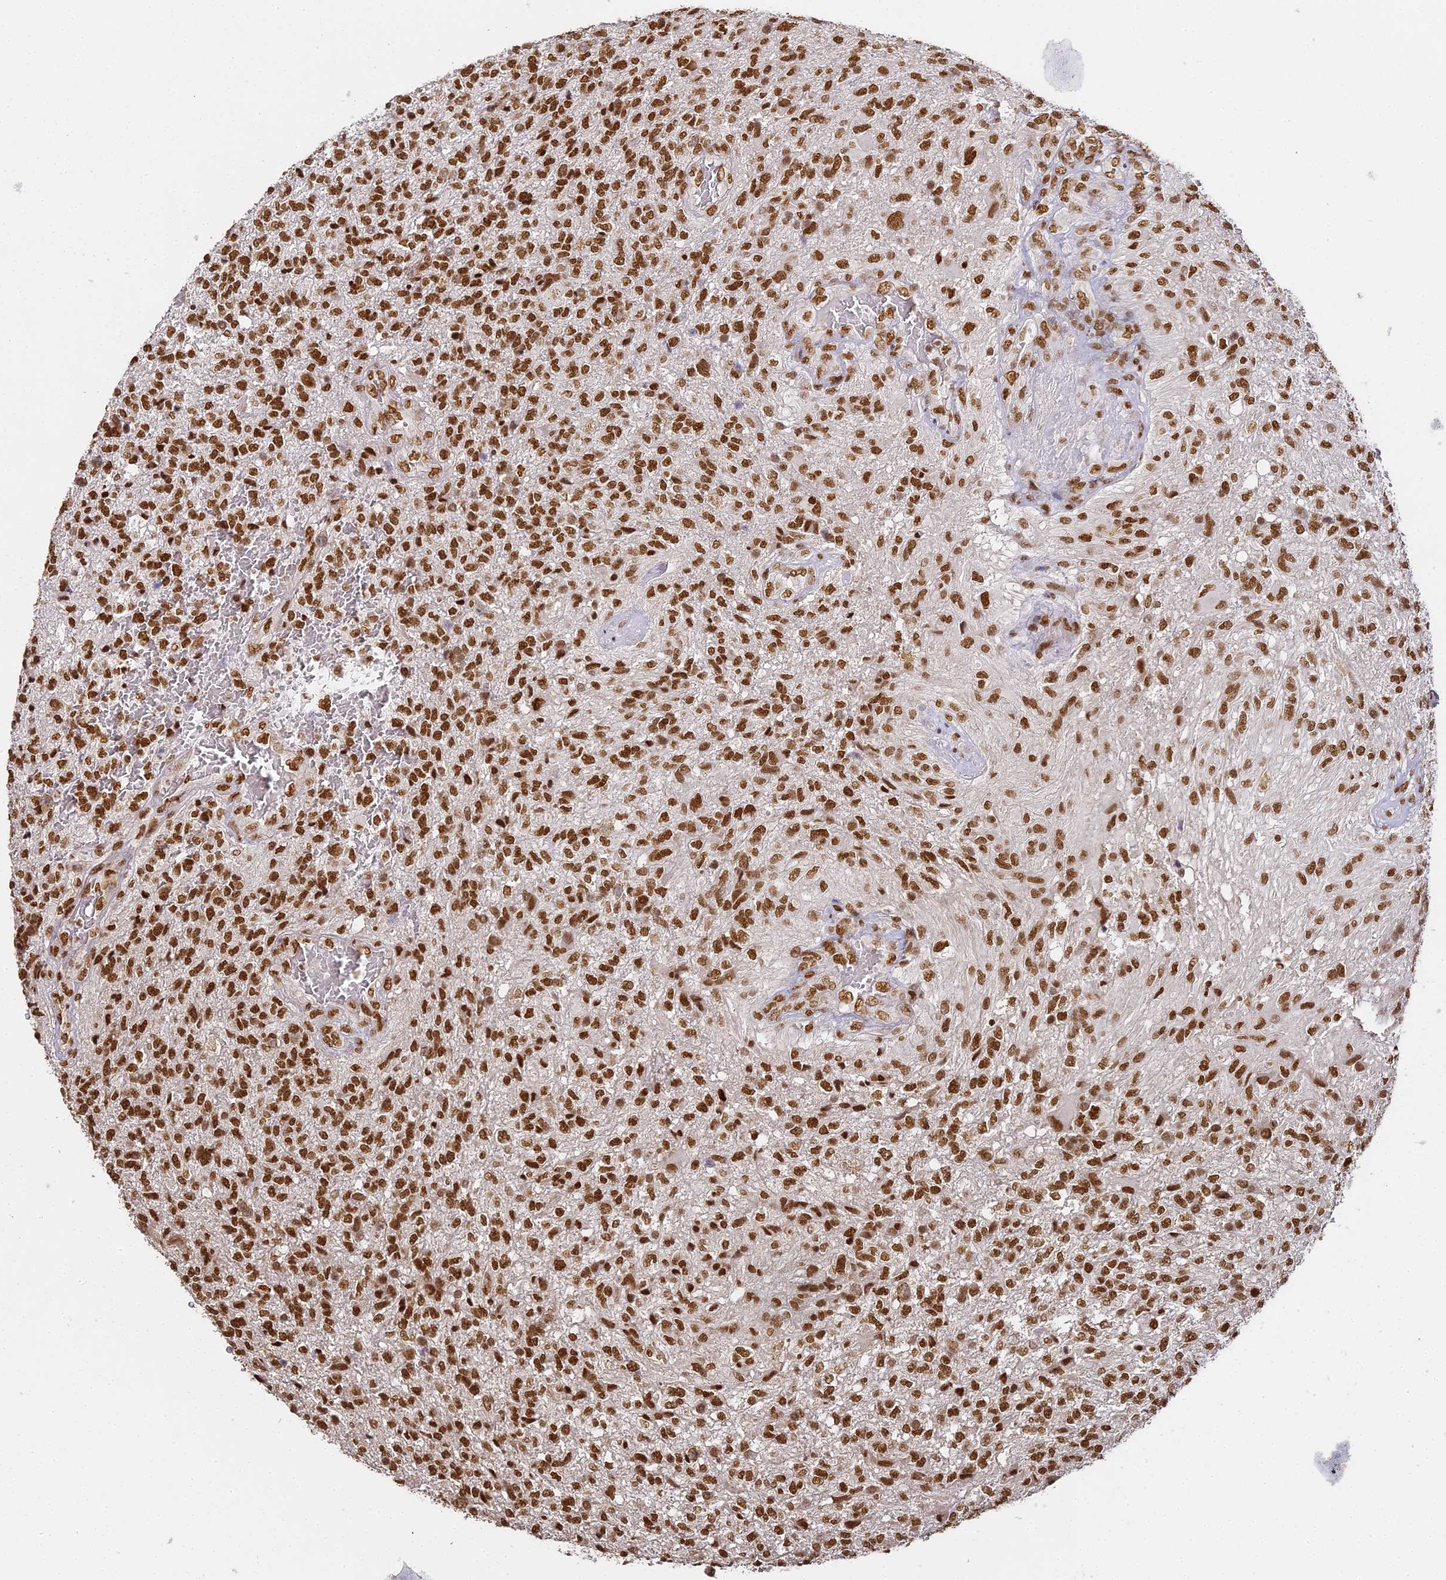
{"staining": {"intensity": "strong", "quantity": ">75%", "location": "nuclear"}, "tissue": "glioma", "cell_type": "Tumor cells", "image_type": "cancer", "snomed": [{"axis": "morphology", "description": "Glioma, malignant, High grade"}, {"axis": "topography", "description": "Brain"}], "caption": "A histopathology image of human malignant high-grade glioma stained for a protein shows strong nuclear brown staining in tumor cells.", "gene": "HNRNPA1", "patient": {"sex": "male", "age": 56}}